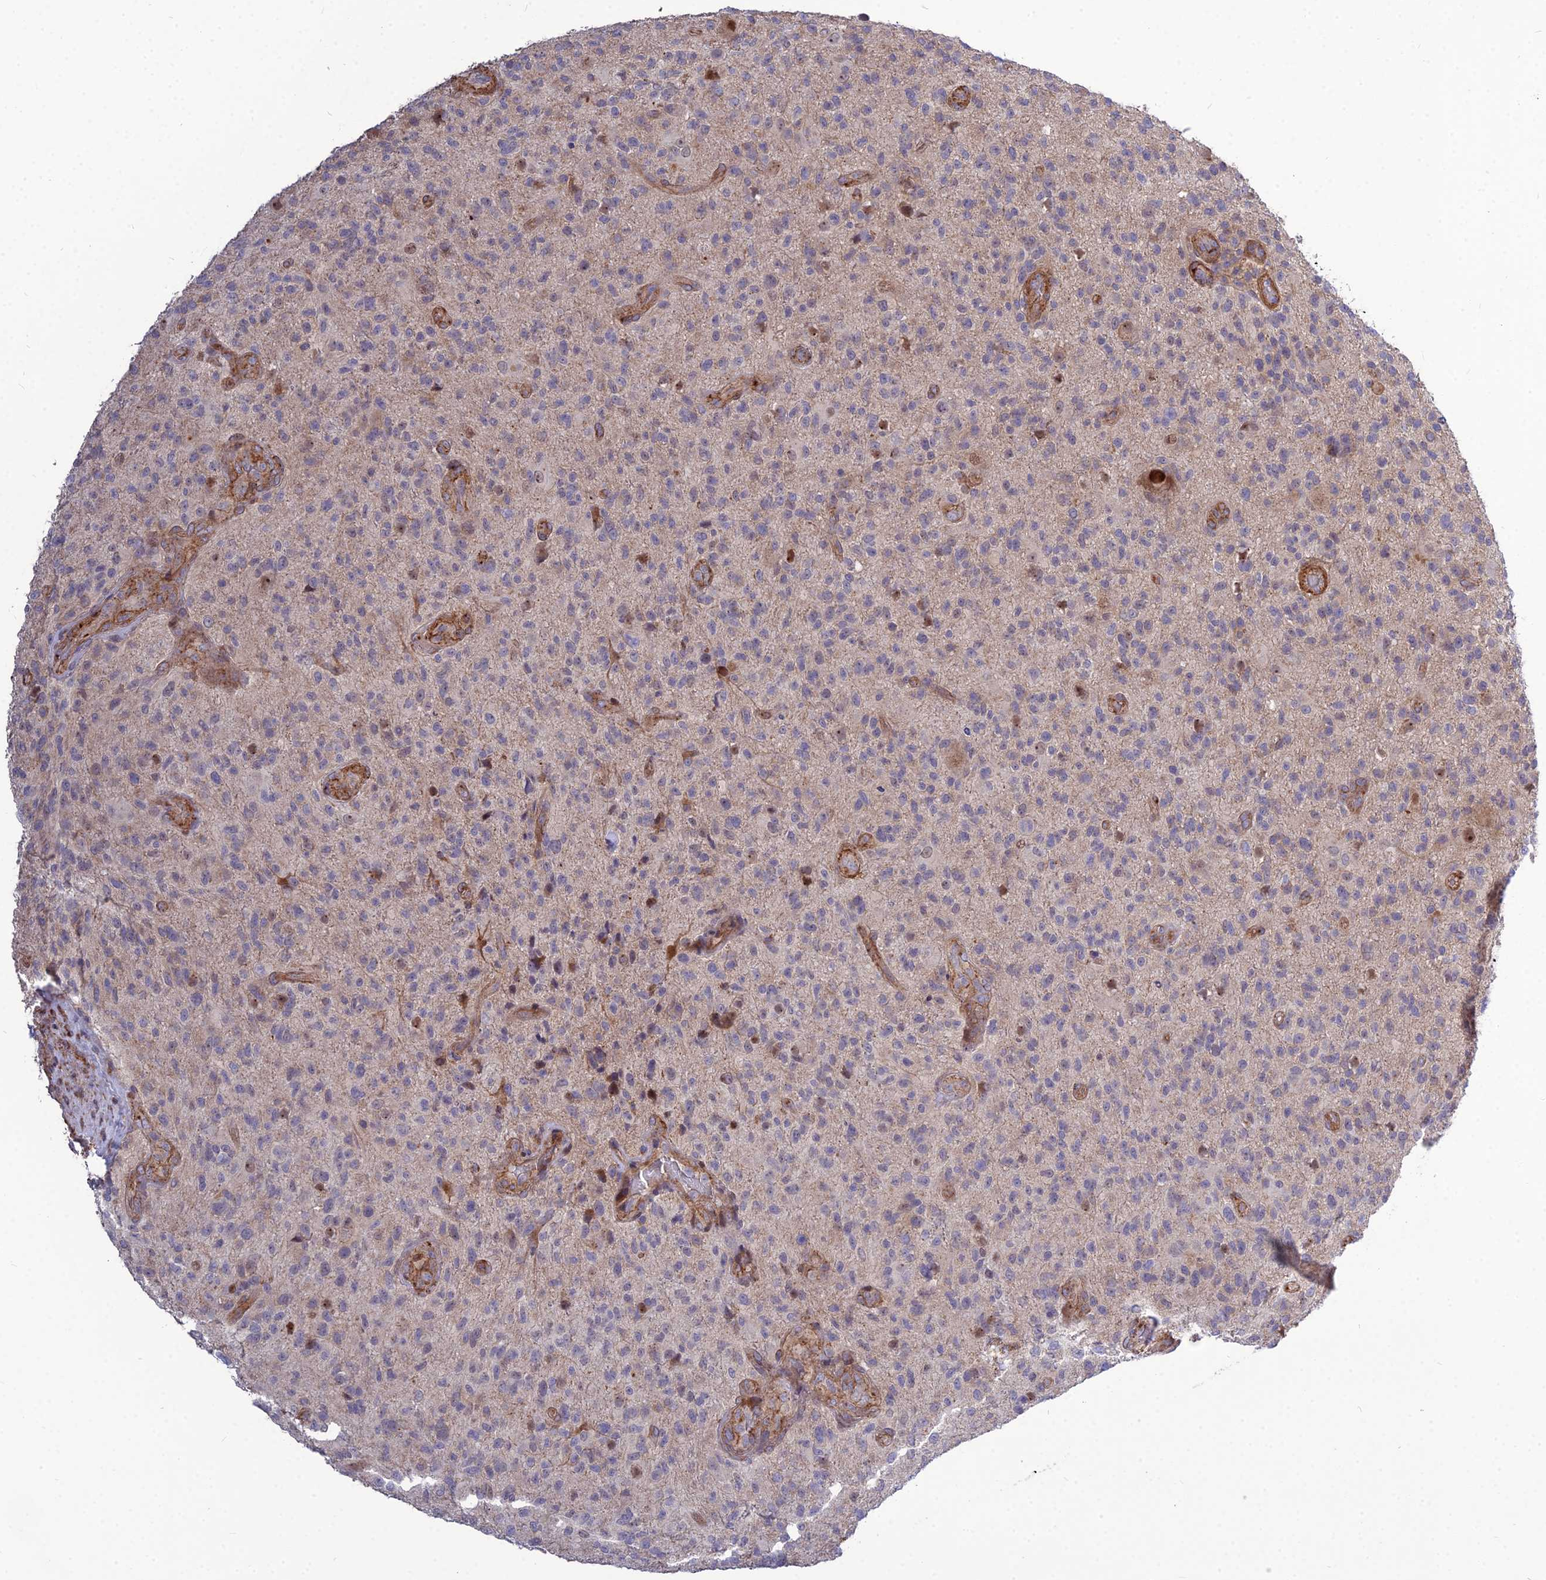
{"staining": {"intensity": "weak", "quantity": "<25%", "location": "cytoplasmic/membranous"}, "tissue": "glioma", "cell_type": "Tumor cells", "image_type": "cancer", "snomed": [{"axis": "morphology", "description": "Glioma, malignant, High grade"}, {"axis": "topography", "description": "Brain"}], "caption": "The photomicrograph demonstrates no staining of tumor cells in glioma.", "gene": "TSPYL2", "patient": {"sex": "male", "age": 47}}